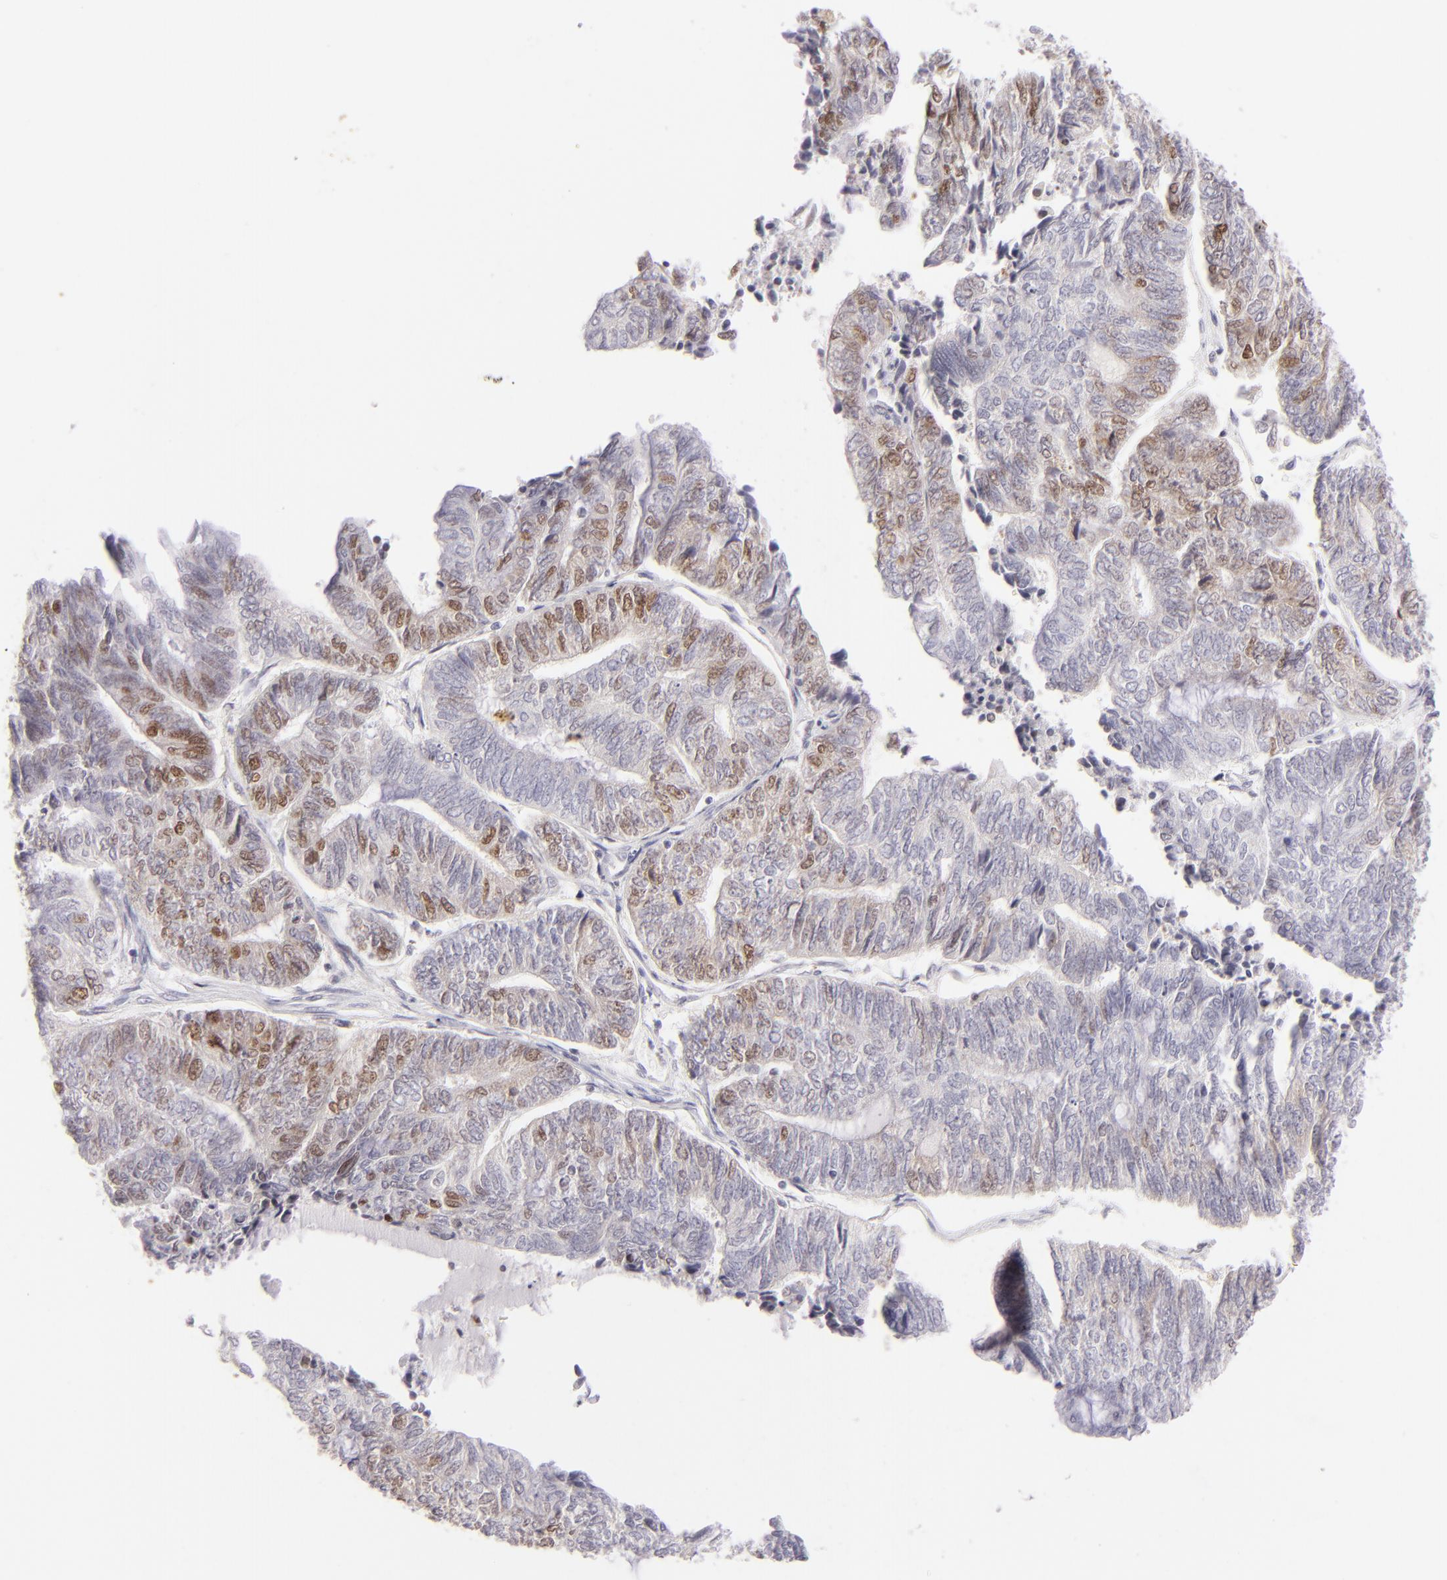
{"staining": {"intensity": "moderate", "quantity": "25%-75%", "location": "nuclear"}, "tissue": "endometrial cancer", "cell_type": "Tumor cells", "image_type": "cancer", "snomed": [{"axis": "morphology", "description": "Adenocarcinoma, NOS"}, {"axis": "topography", "description": "Uterus"}, {"axis": "topography", "description": "Endometrium"}], "caption": "Moderate nuclear expression is appreciated in about 25%-75% of tumor cells in endometrial cancer (adenocarcinoma). The staining is performed using DAB (3,3'-diaminobenzidine) brown chromogen to label protein expression. The nuclei are counter-stained blue using hematoxylin.", "gene": "POU2F1", "patient": {"sex": "female", "age": 70}}